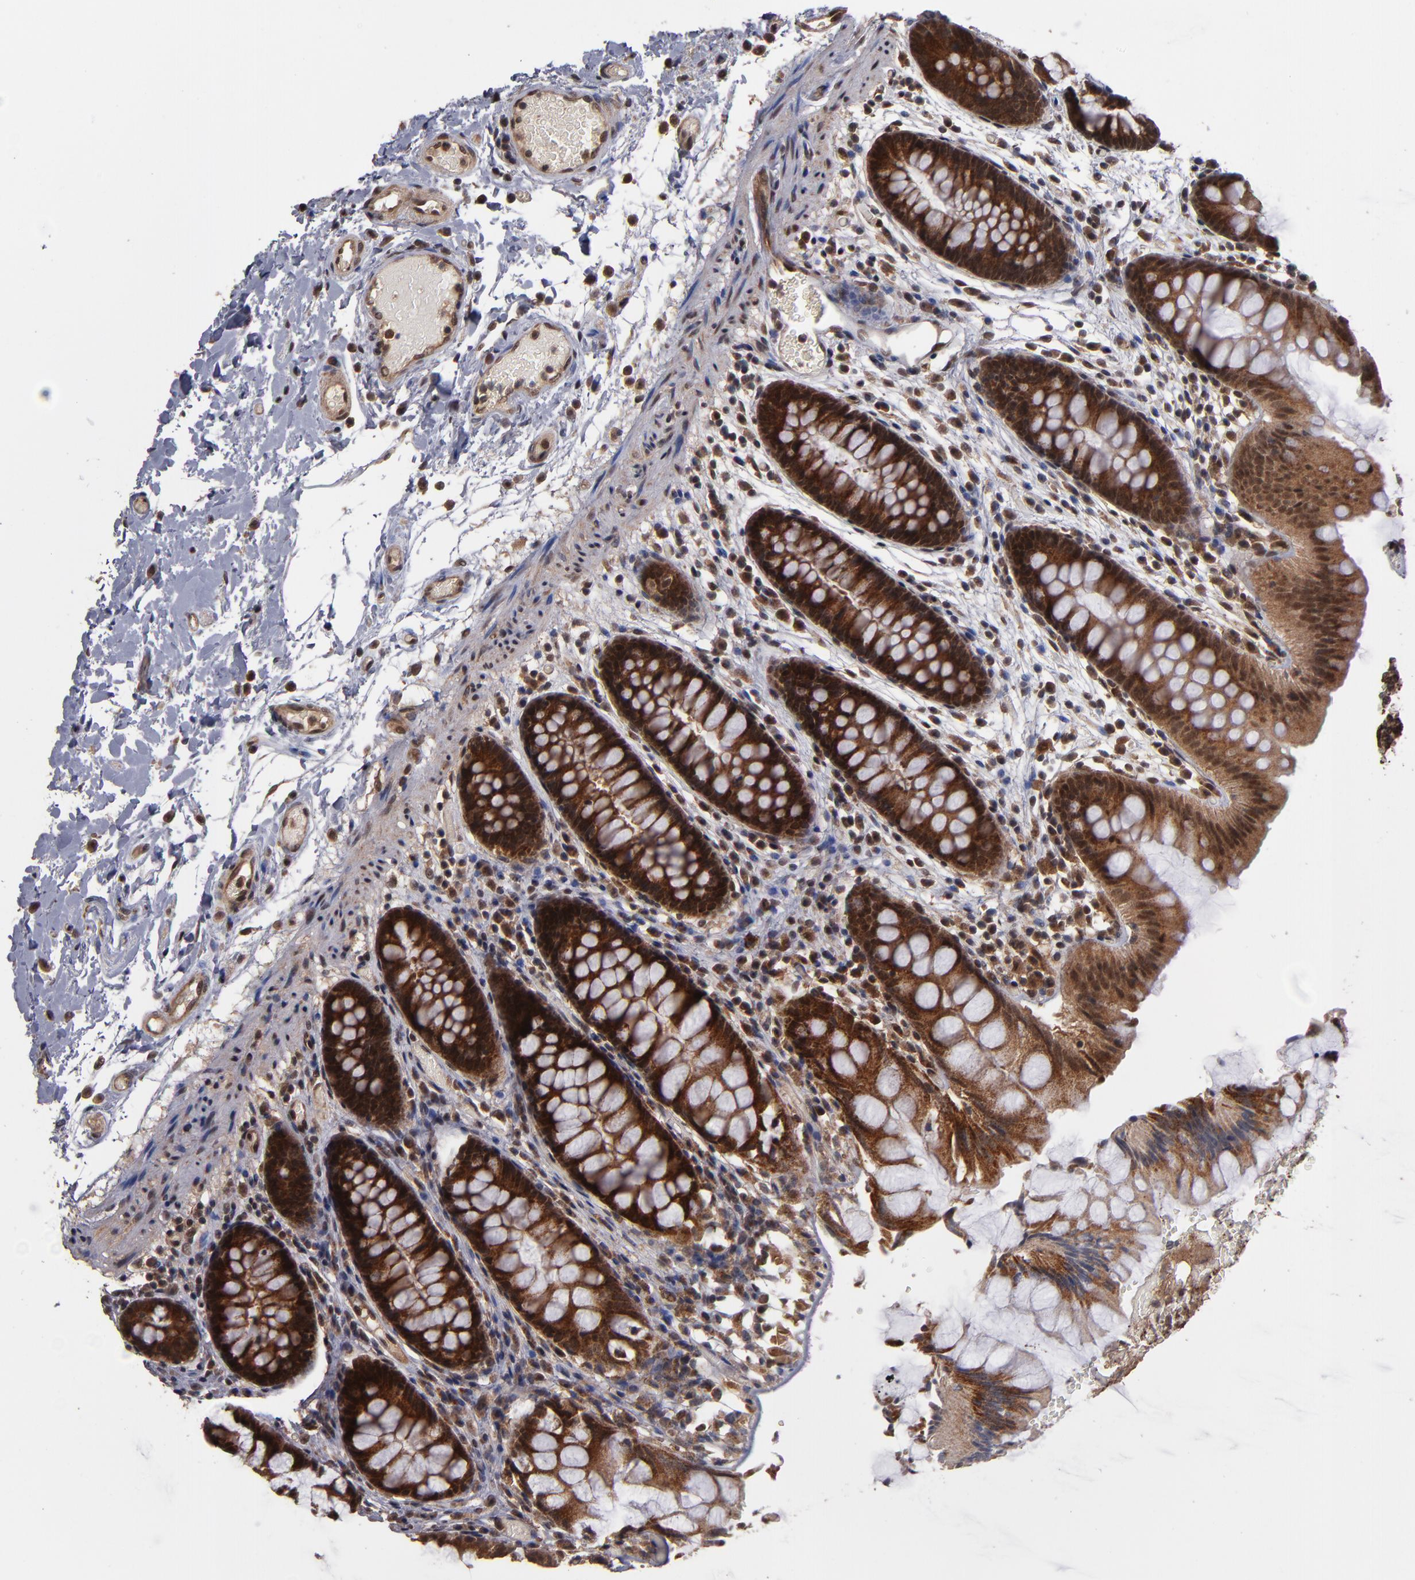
{"staining": {"intensity": "moderate", "quantity": ">75%", "location": "cytoplasmic/membranous,nuclear"}, "tissue": "colon", "cell_type": "Endothelial cells", "image_type": "normal", "snomed": [{"axis": "morphology", "description": "Normal tissue, NOS"}, {"axis": "topography", "description": "Smooth muscle"}, {"axis": "topography", "description": "Colon"}], "caption": "Normal colon was stained to show a protein in brown. There is medium levels of moderate cytoplasmic/membranous,nuclear positivity in about >75% of endothelial cells.", "gene": "CUL5", "patient": {"sex": "male", "age": 67}}